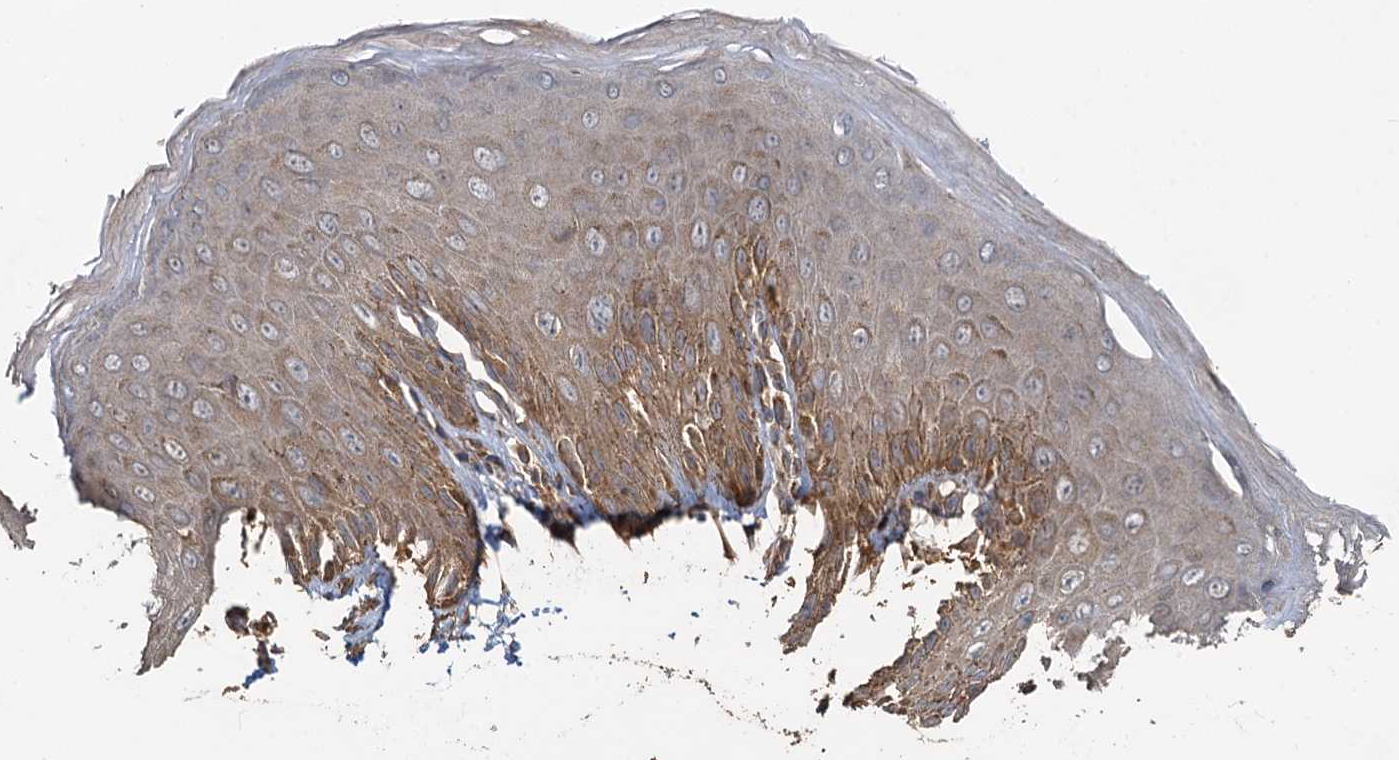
{"staining": {"intensity": "moderate", "quantity": ">75%", "location": "cytoplasmic/membranous"}, "tissue": "skin", "cell_type": "Epidermal cells", "image_type": "normal", "snomed": [{"axis": "morphology", "description": "Normal tissue, NOS"}, {"axis": "topography", "description": "Anal"}], "caption": "Immunohistochemistry photomicrograph of unremarkable skin stained for a protein (brown), which shows medium levels of moderate cytoplasmic/membranous staining in about >75% of epidermal cells.", "gene": "HYI", "patient": {"sex": "male", "age": 44}}